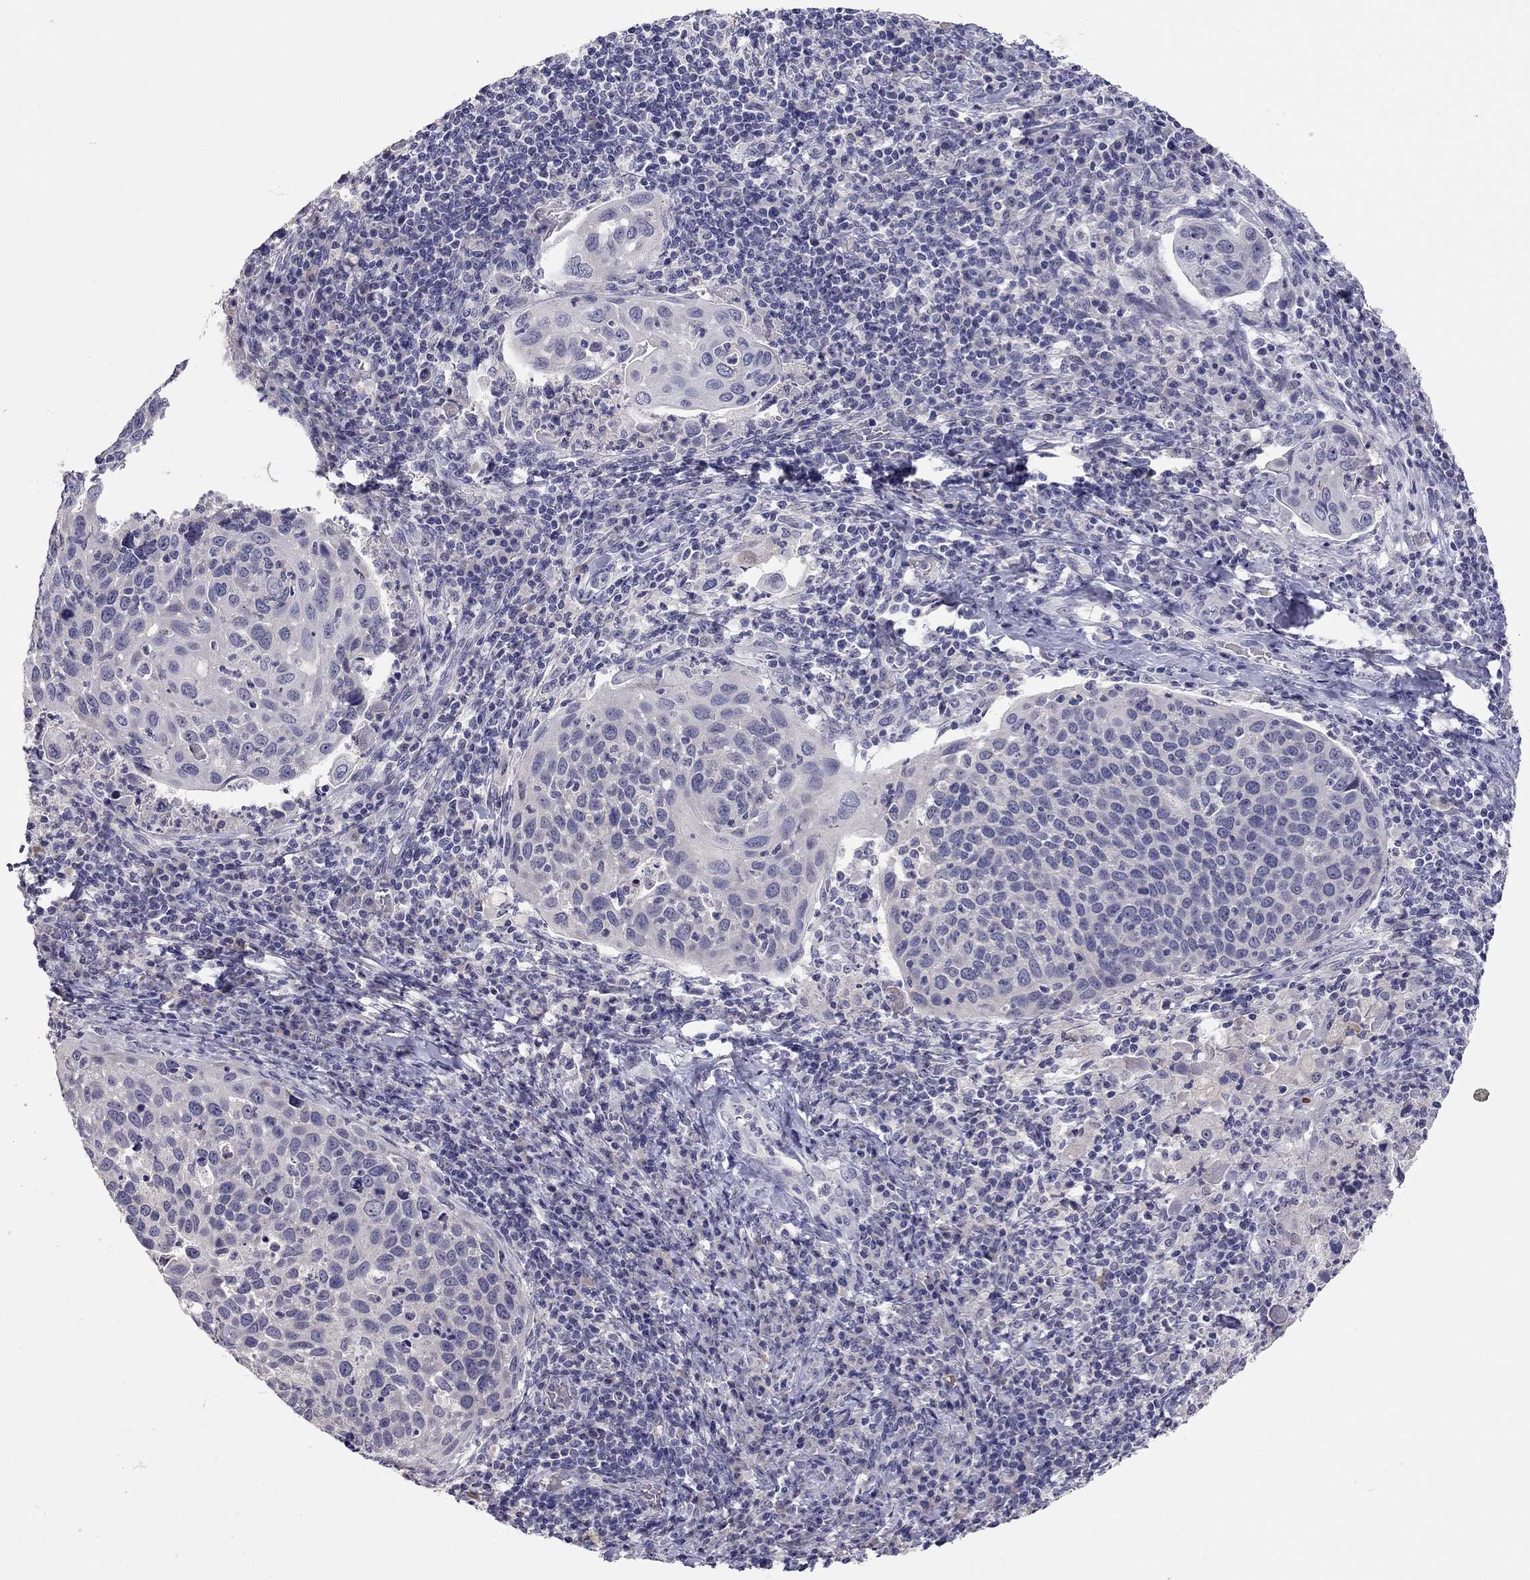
{"staining": {"intensity": "negative", "quantity": "none", "location": "none"}, "tissue": "cervical cancer", "cell_type": "Tumor cells", "image_type": "cancer", "snomed": [{"axis": "morphology", "description": "Squamous cell carcinoma, NOS"}, {"axis": "topography", "description": "Cervix"}], "caption": "IHC histopathology image of human squamous cell carcinoma (cervical) stained for a protein (brown), which reveals no positivity in tumor cells.", "gene": "SCARB1", "patient": {"sex": "female", "age": 54}}